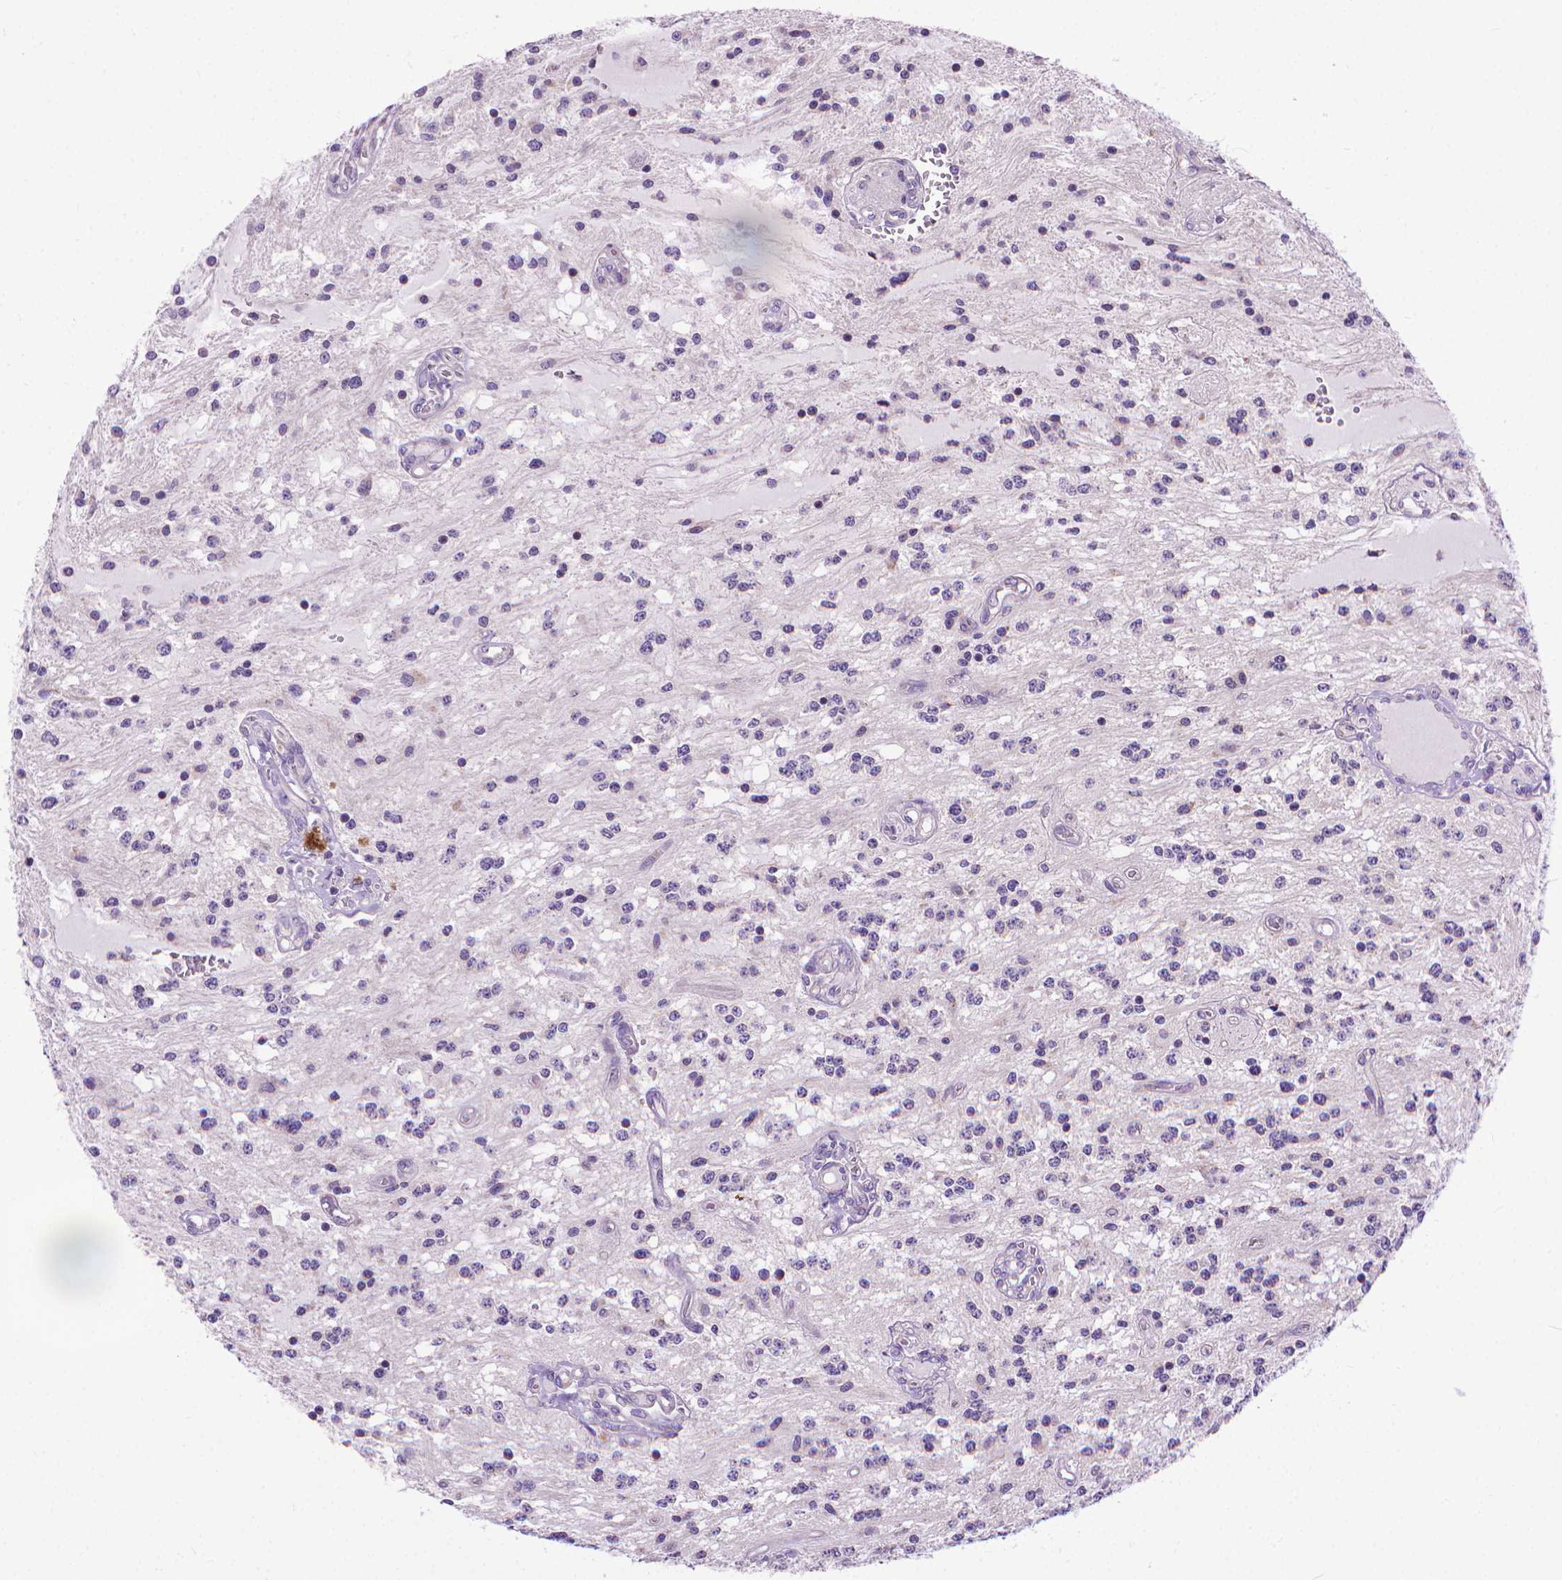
{"staining": {"intensity": "negative", "quantity": "none", "location": "none"}, "tissue": "glioma", "cell_type": "Tumor cells", "image_type": "cancer", "snomed": [{"axis": "morphology", "description": "Glioma, malignant, Low grade"}, {"axis": "topography", "description": "Cerebellum"}], "caption": "Protein analysis of malignant glioma (low-grade) reveals no significant positivity in tumor cells.", "gene": "SYN1", "patient": {"sex": "female", "age": 14}}